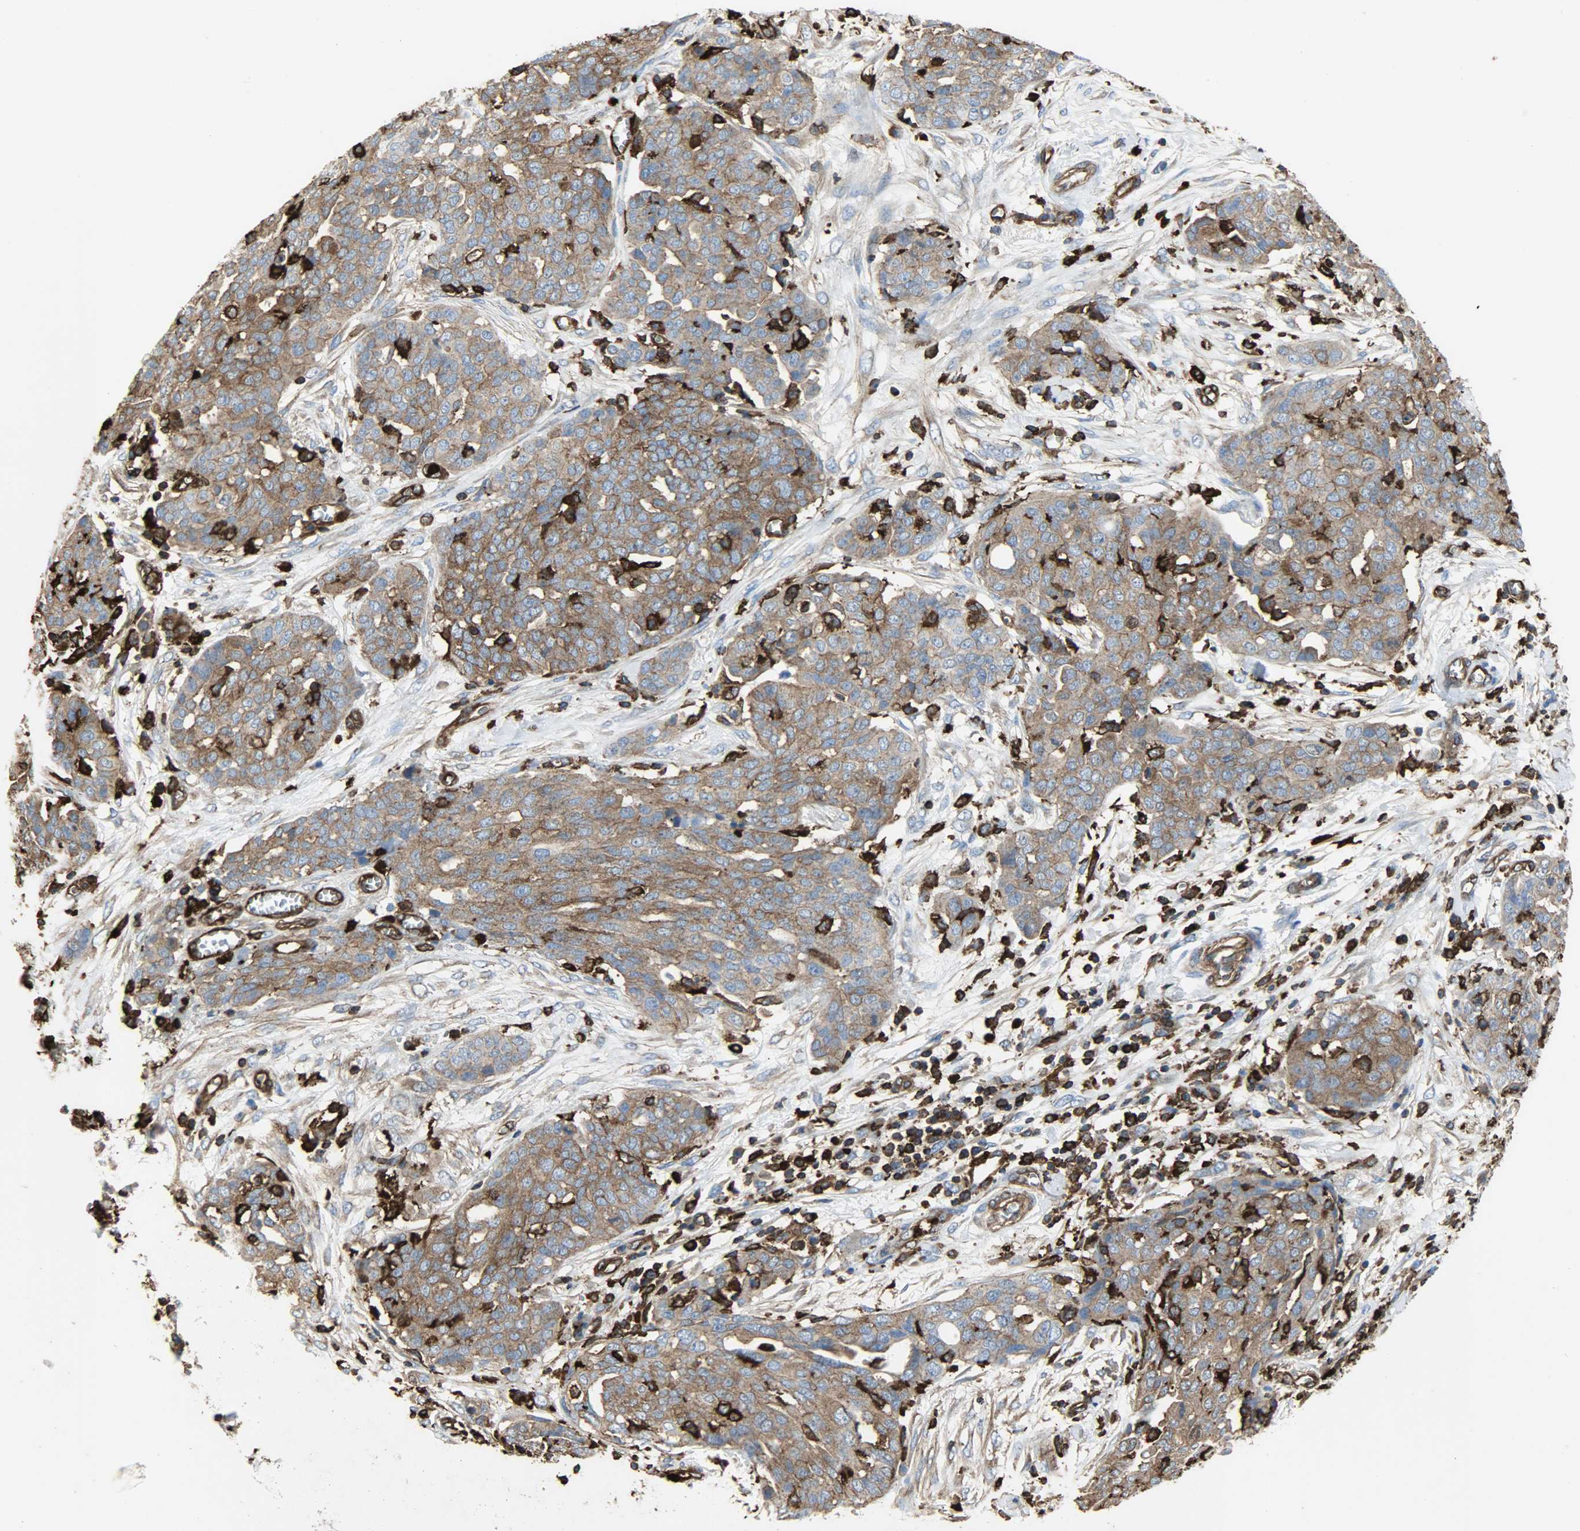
{"staining": {"intensity": "moderate", "quantity": ">75%", "location": "cytoplasmic/membranous"}, "tissue": "ovarian cancer", "cell_type": "Tumor cells", "image_type": "cancer", "snomed": [{"axis": "morphology", "description": "Cystadenocarcinoma, serous, NOS"}, {"axis": "topography", "description": "Soft tissue"}, {"axis": "topography", "description": "Ovary"}], "caption": "Human ovarian cancer stained for a protein (brown) exhibits moderate cytoplasmic/membranous positive expression in about >75% of tumor cells.", "gene": "VASP", "patient": {"sex": "female", "age": 57}}